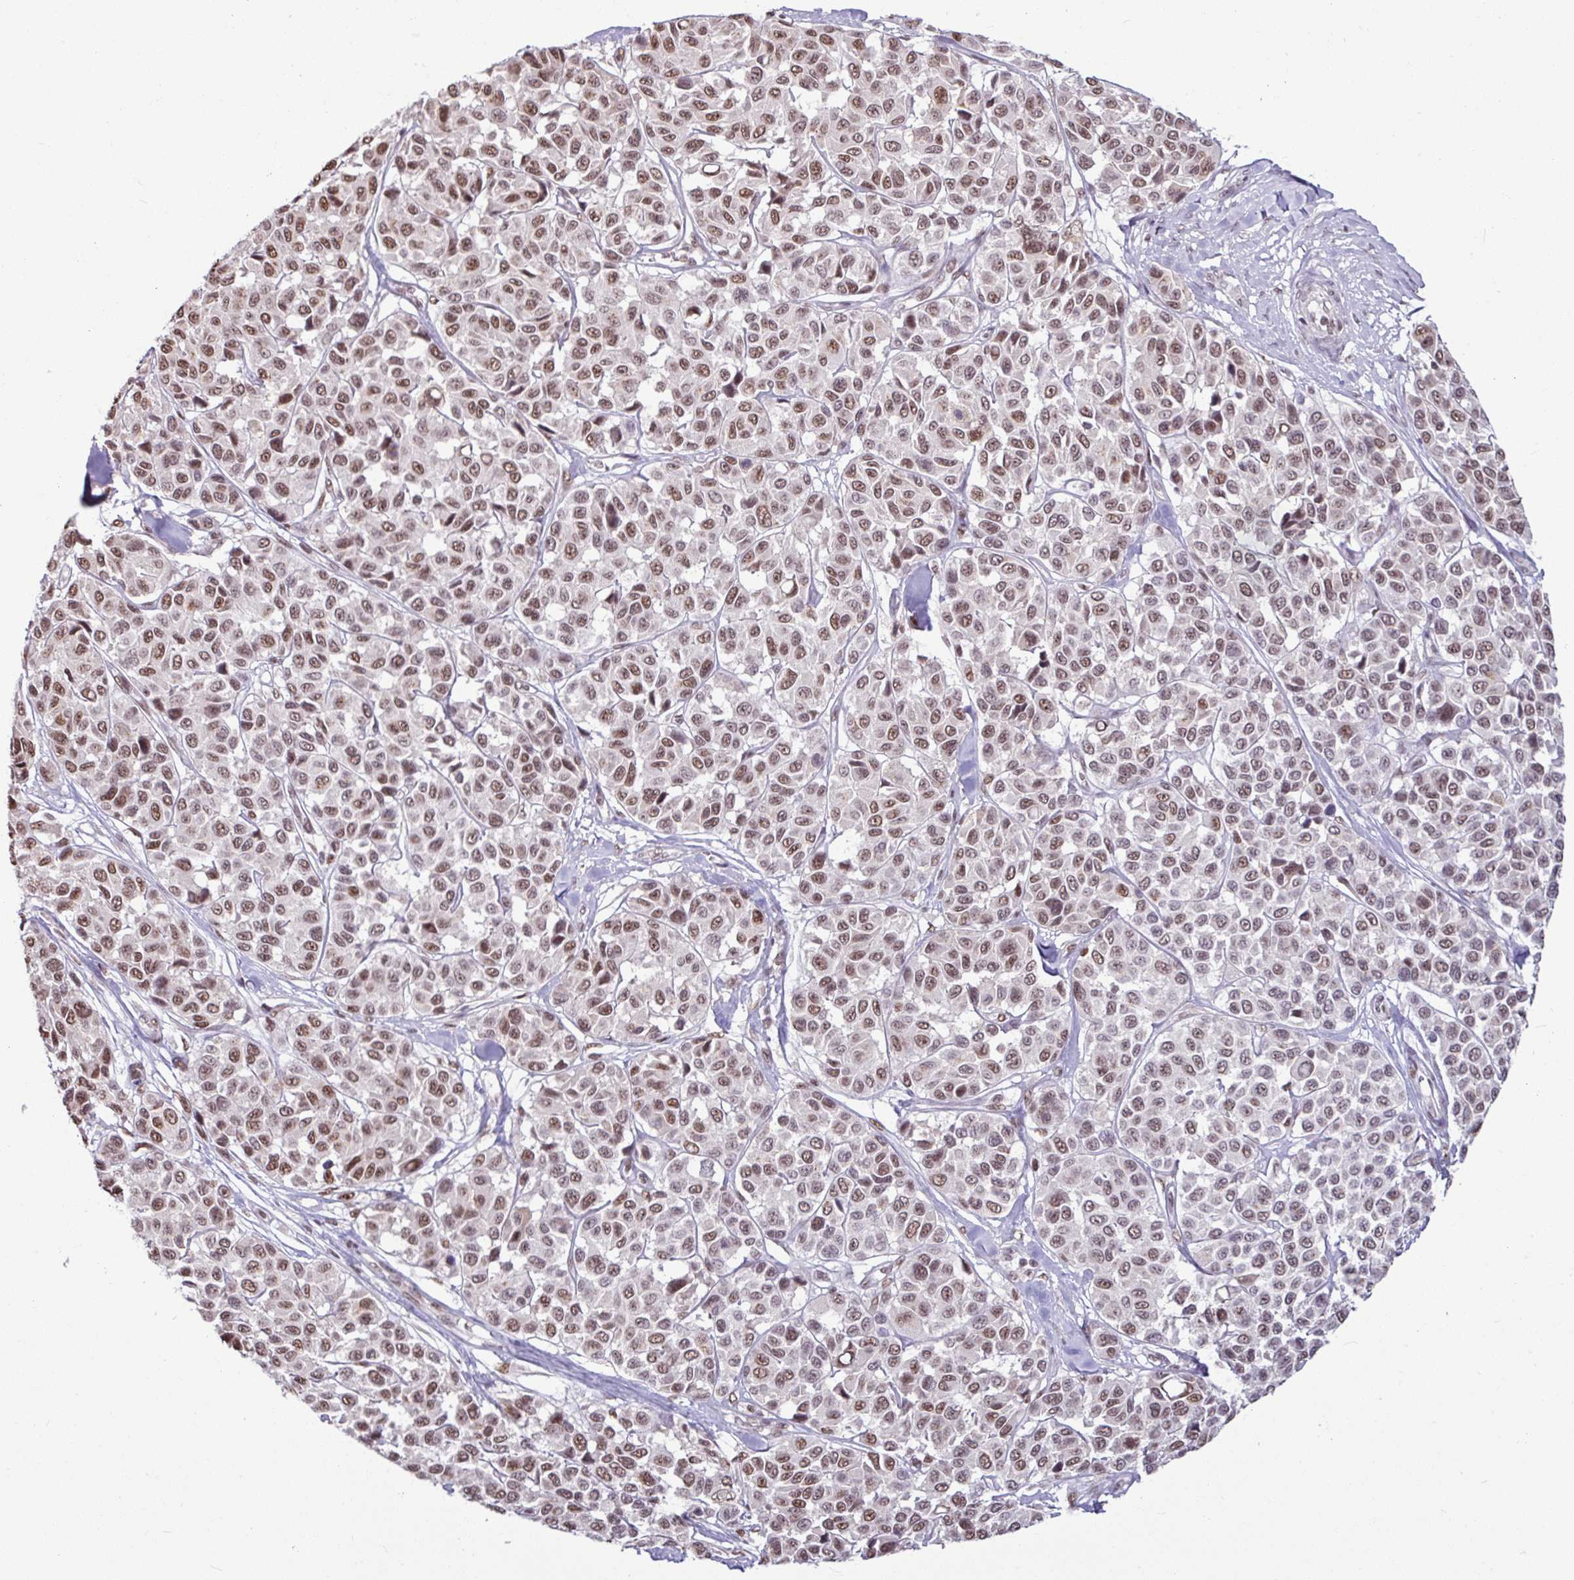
{"staining": {"intensity": "moderate", "quantity": ">75%", "location": "nuclear"}, "tissue": "melanoma", "cell_type": "Tumor cells", "image_type": "cancer", "snomed": [{"axis": "morphology", "description": "Malignant melanoma, NOS"}, {"axis": "topography", "description": "Skin"}], "caption": "A brown stain highlights moderate nuclear positivity of a protein in human malignant melanoma tumor cells.", "gene": "TDG", "patient": {"sex": "female", "age": 66}}